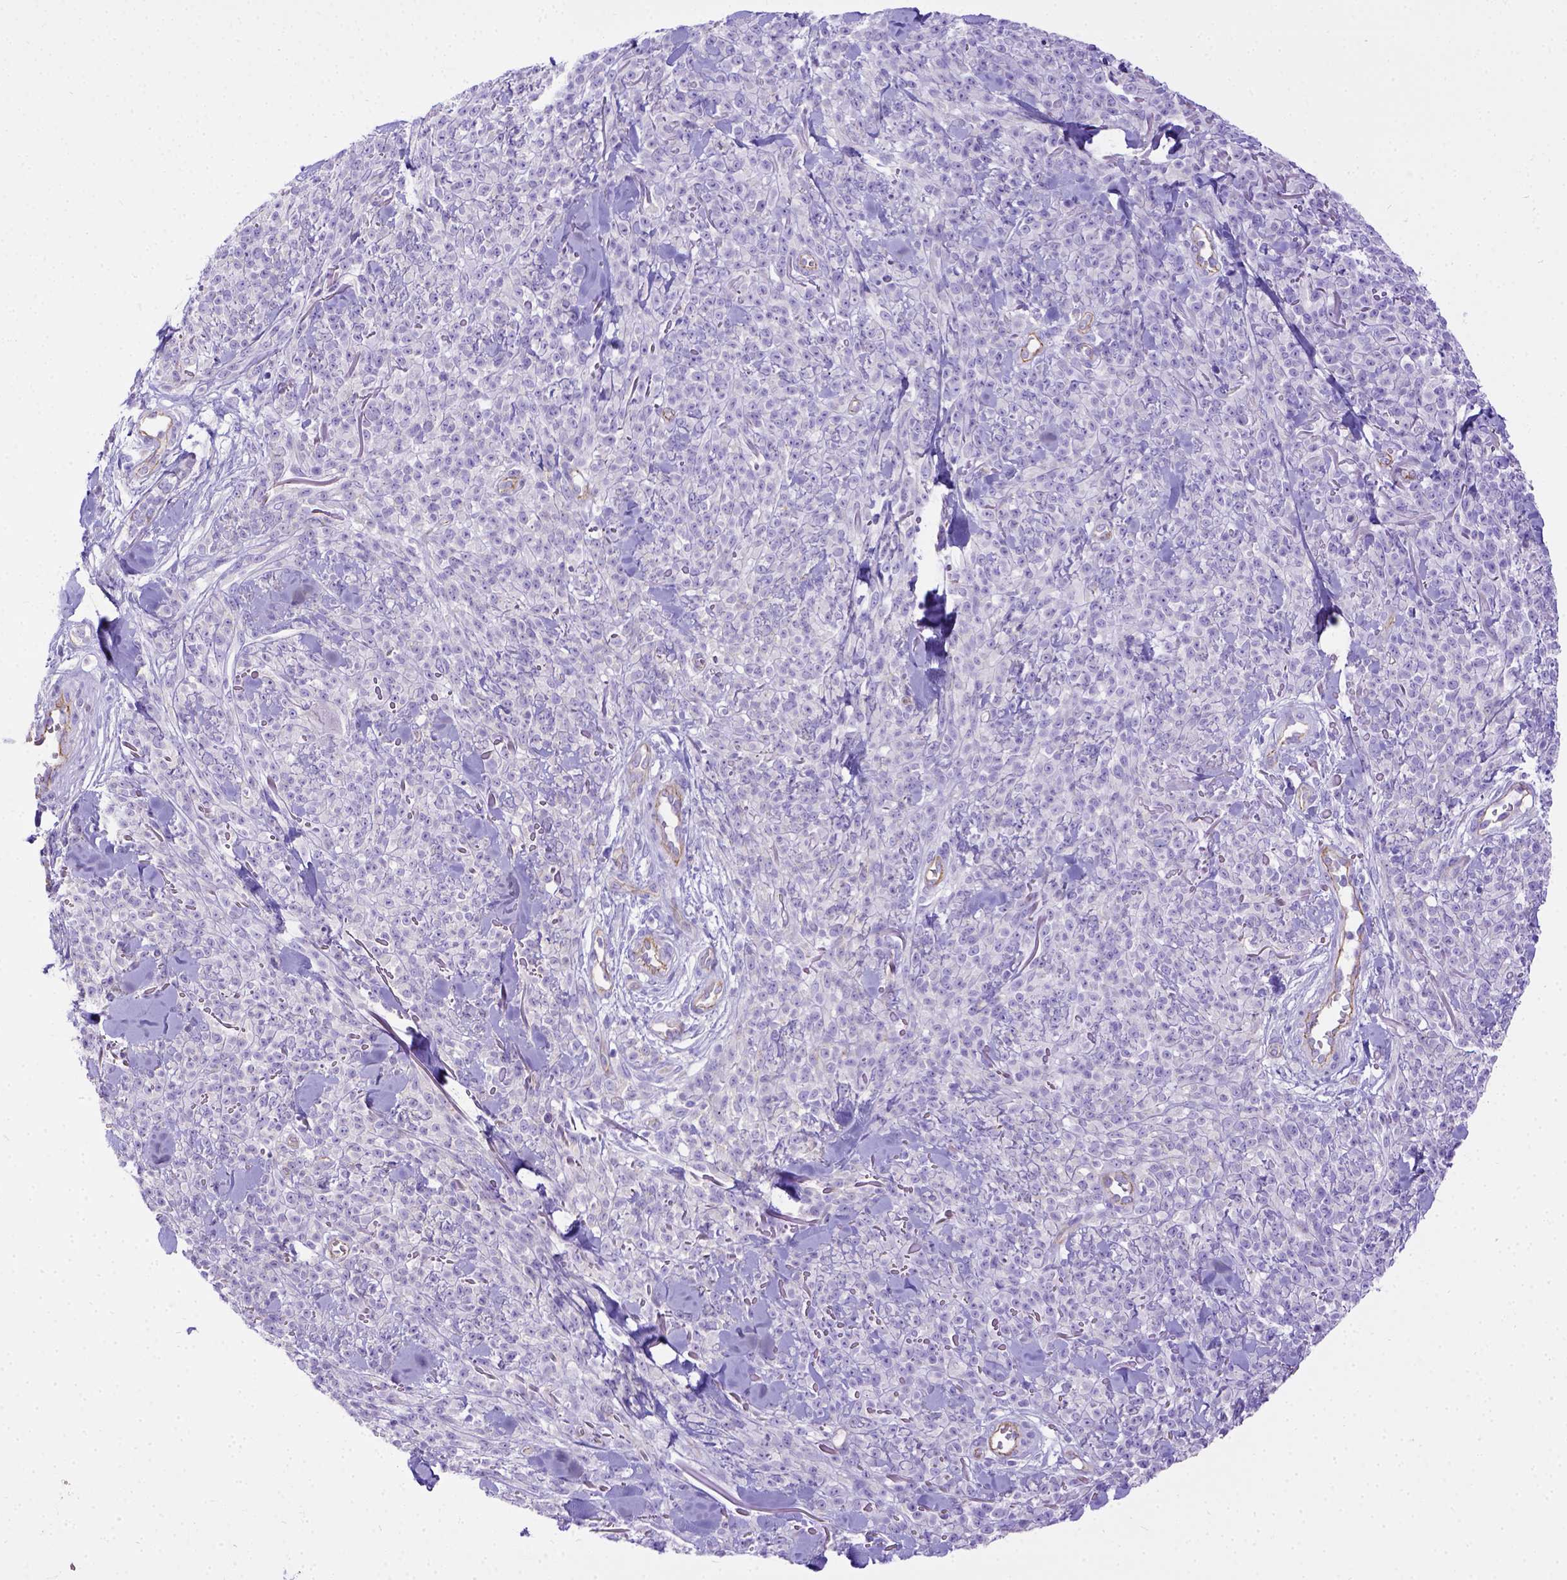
{"staining": {"intensity": "negative", "quantity": "none", "location": "none"}, "tissue": "melanoma", "cell_type": "Tumor cells", "image_type": "cancer", "snomed": [{"axis": "morphology", "description": "Malignant melanoma, NOS"}, {"axis": "topography", "description": "Skin"}, {"axis": "topography", "description": "Skin of trunk"}], "caption": "Immunohistochemistry photomicrograph of neoplastic tissue: human melanoma stained with DAB displays no significant protein positivity in tumor cells.", "gene": "LRRC18", "patient": {"sex": "male", "age": 74}}